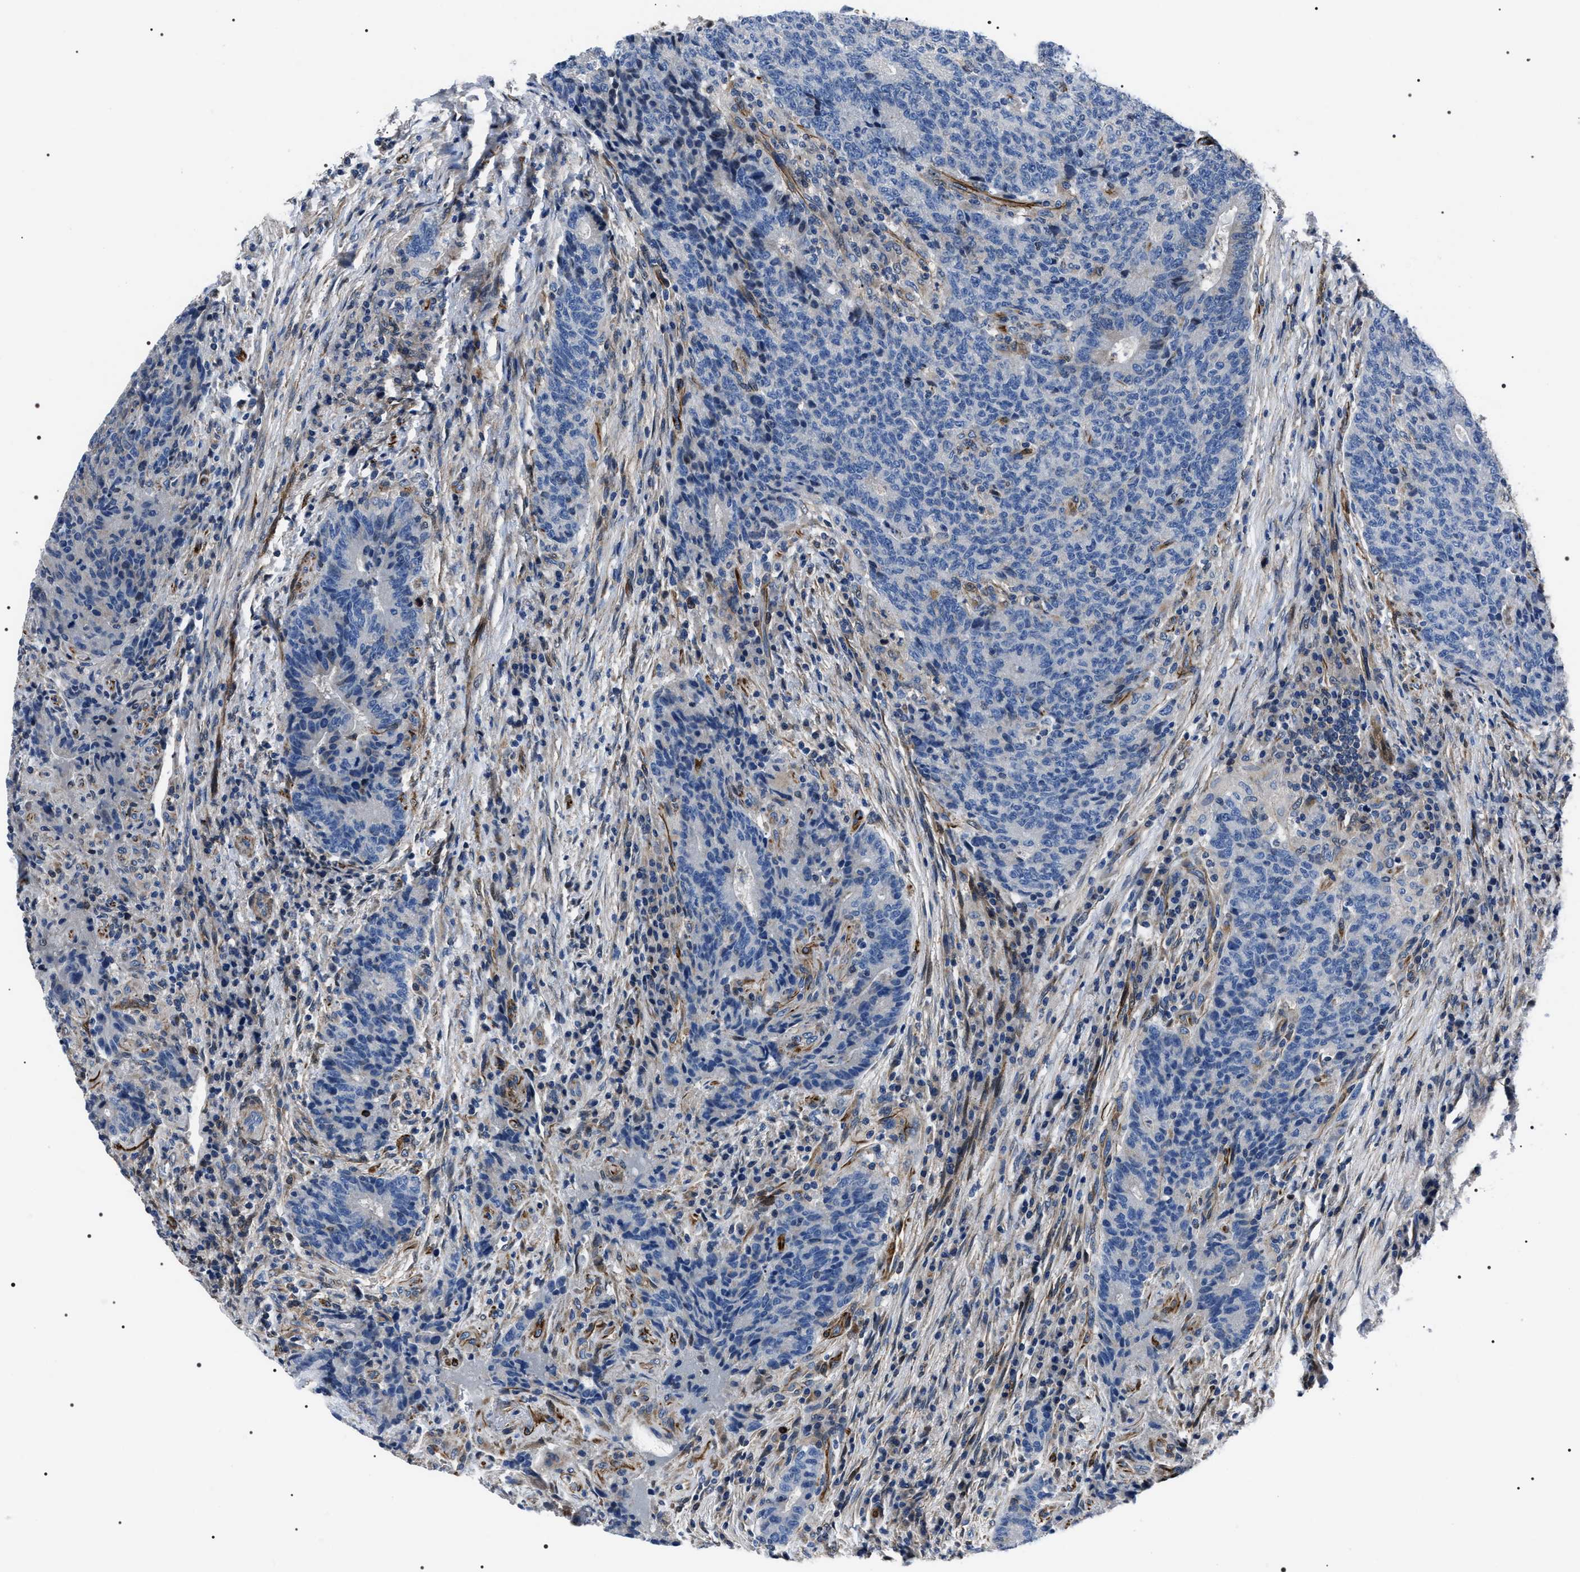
{"staining": {"intensity": "negative", "quantity": "none", "location": "none"}, "tissue": "colorectal cancer", "cell_type": "Tumor cells", "image_type": "cancer", "snomed": [{"axis": "morphology", "description": "Normal tissue, NOS"}, {"axis": "morphology", "description": "Adenocarcinoma, NOS"}, {"axis": "topography", "description": "Colon"}], "caption": "High magnification brightfield microscopy of adenocarcinoma (colorectal) stained with DAB (3,3'-diaminobenzidine) (brown) and counterstained with hematoxylin (blue): tumor cells show no significant positivity.", "gene": "BAG2", "patient": {"sex": "female", "age": 75}}